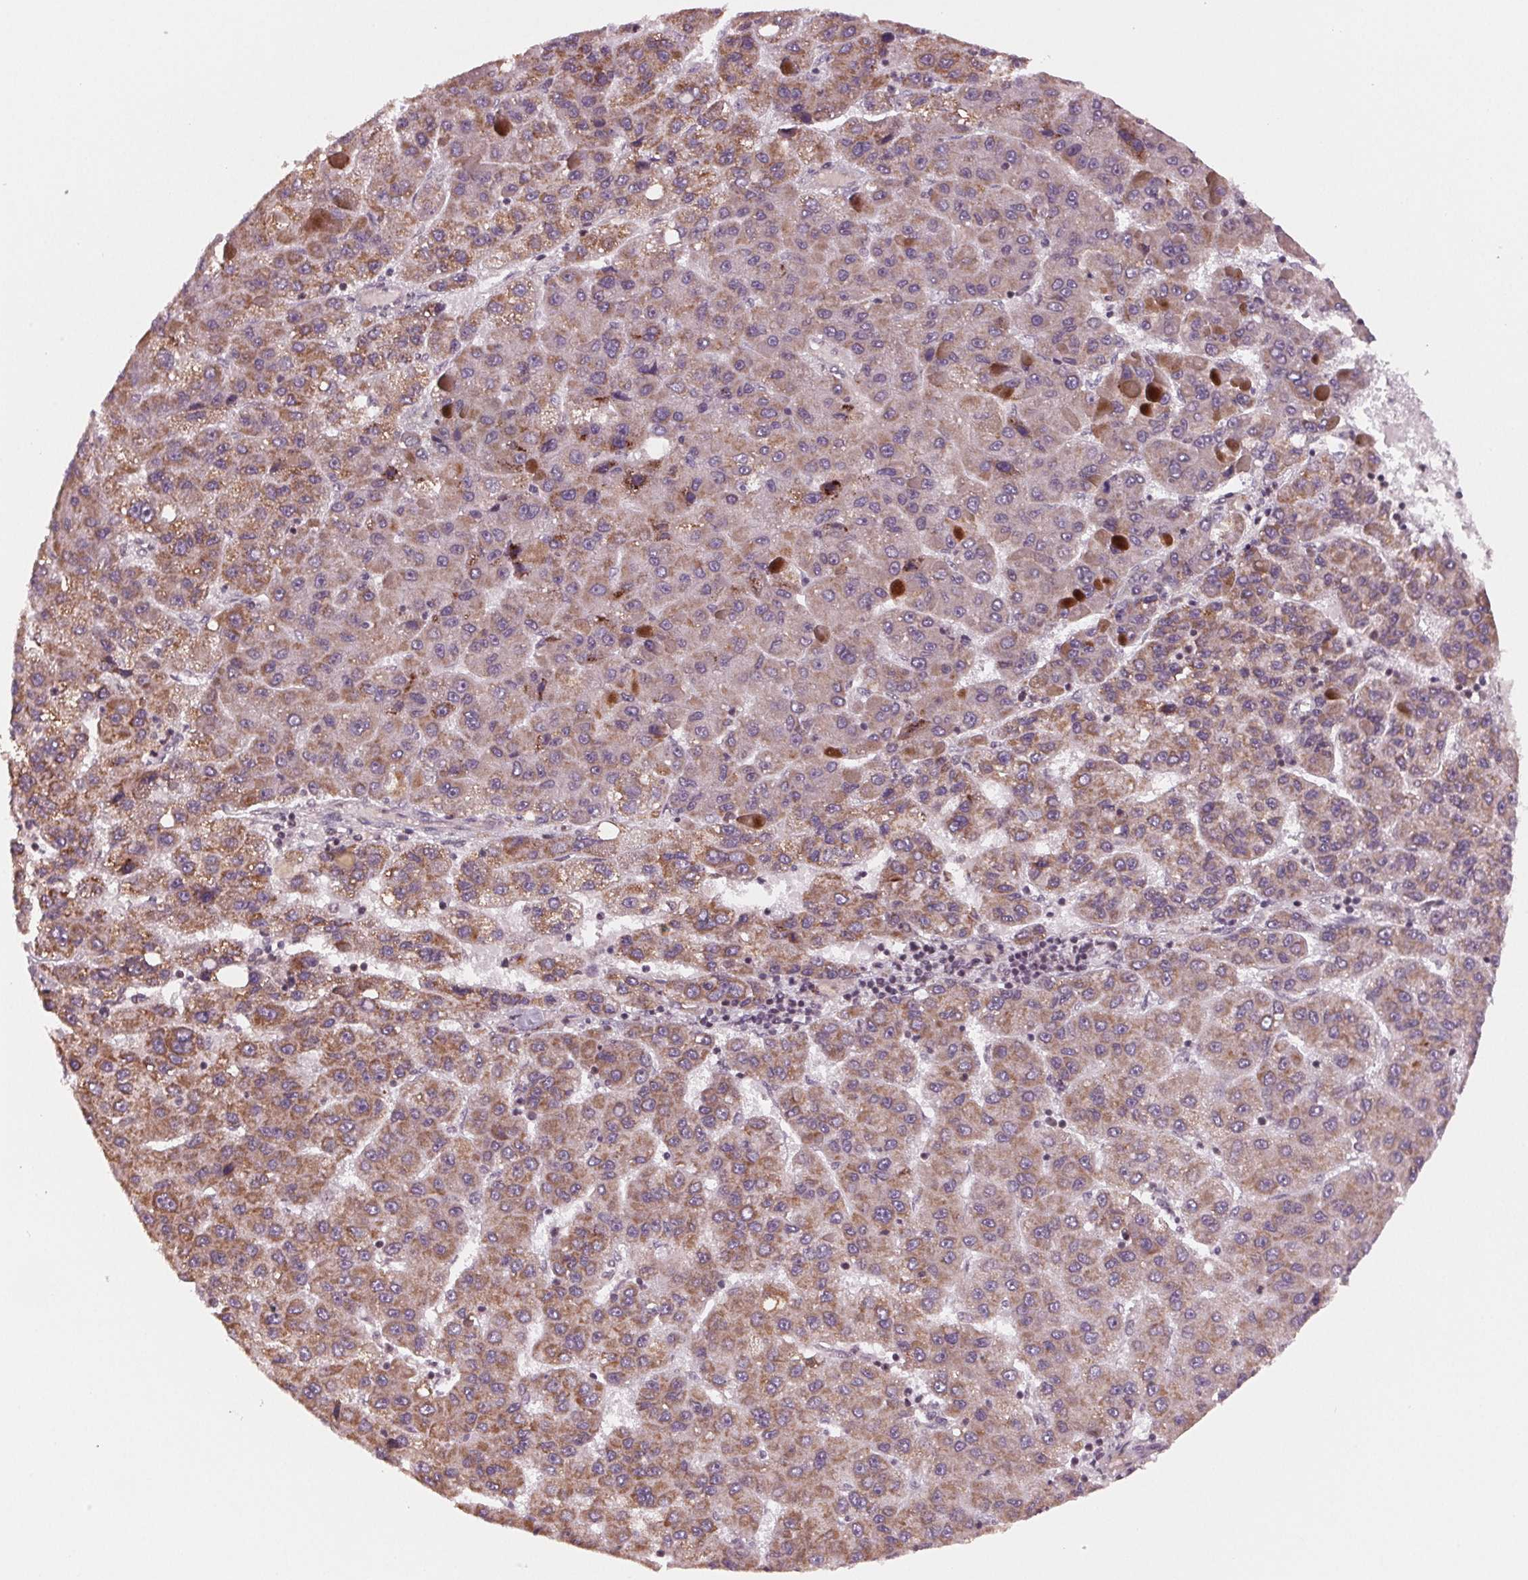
{"staining": {"intensity": "moderate", "quantity": ">75%", "location": "cytoplasmic/membranous"}, "tissue": "liver cancer", "cell_type": "Tumor cells", "image_type": "cancer", "snomed": [{"axis": "morphology", "description": "Carcinoma, Hepatocellular, NOS"}, {"axis": "topography", "description": "Liver"}], "caption": "Human liver hepatocellular carcinoma stained with a protein marker reveals moderate staining in tumor cells.", "gene": "STAT3", "patient": {"sex": "female", "age": 82}}